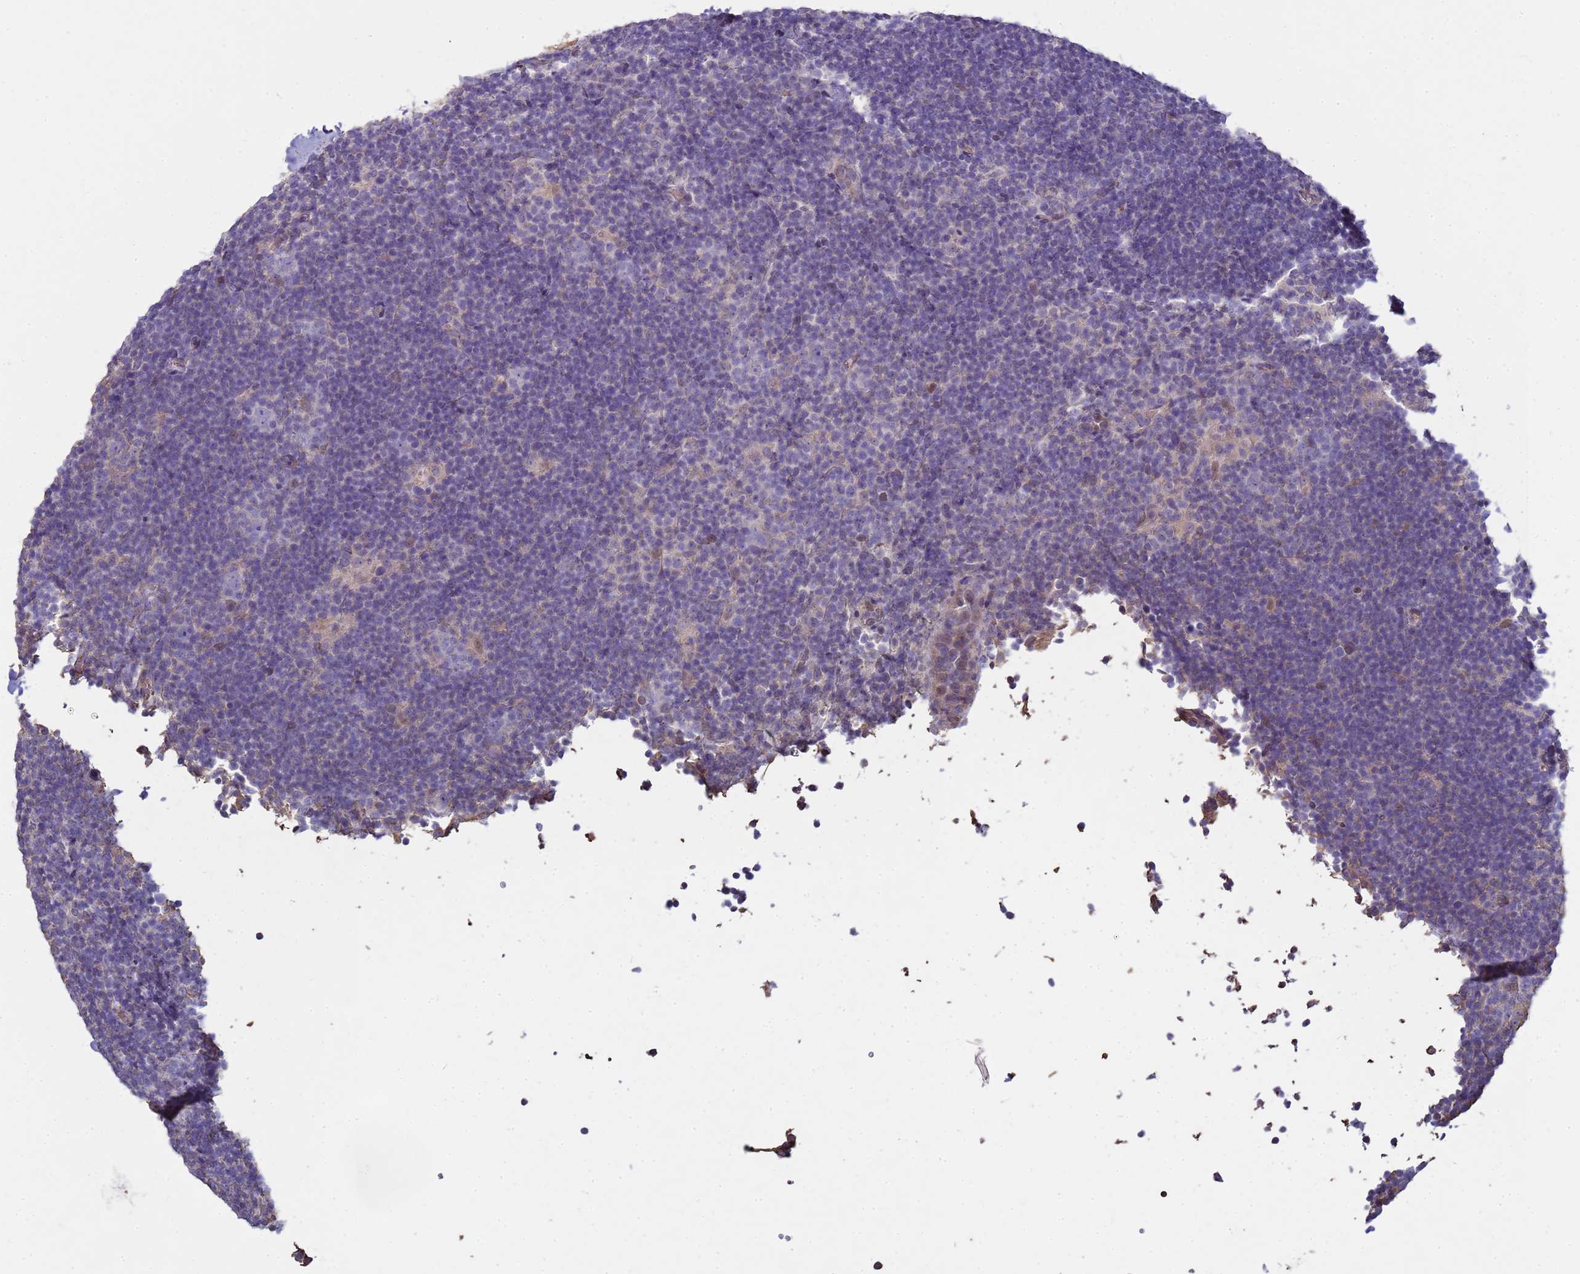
{"staining": {"intensity": "negative", "quantity": "none", "location": "none"}, "tissue": "lymphoma", "cell_type": "Tumor cells", "image_type": "cancer", "snomed": [{"axis": "morphology", "description": "Hodgkin's disease, NOS"}, {"axis": "topography", "description": "Lymph node"}], "caption": "High magnification brightfield microscopy of Hodgkin's disease stained with DAB (3,3'-diaminobenzidine) (brown) and counterstained with hematoxylin (blue): tumor cells show no significant staining.", "gene": "SGIP1", "patient": {"sex": "female", "age": 57}}